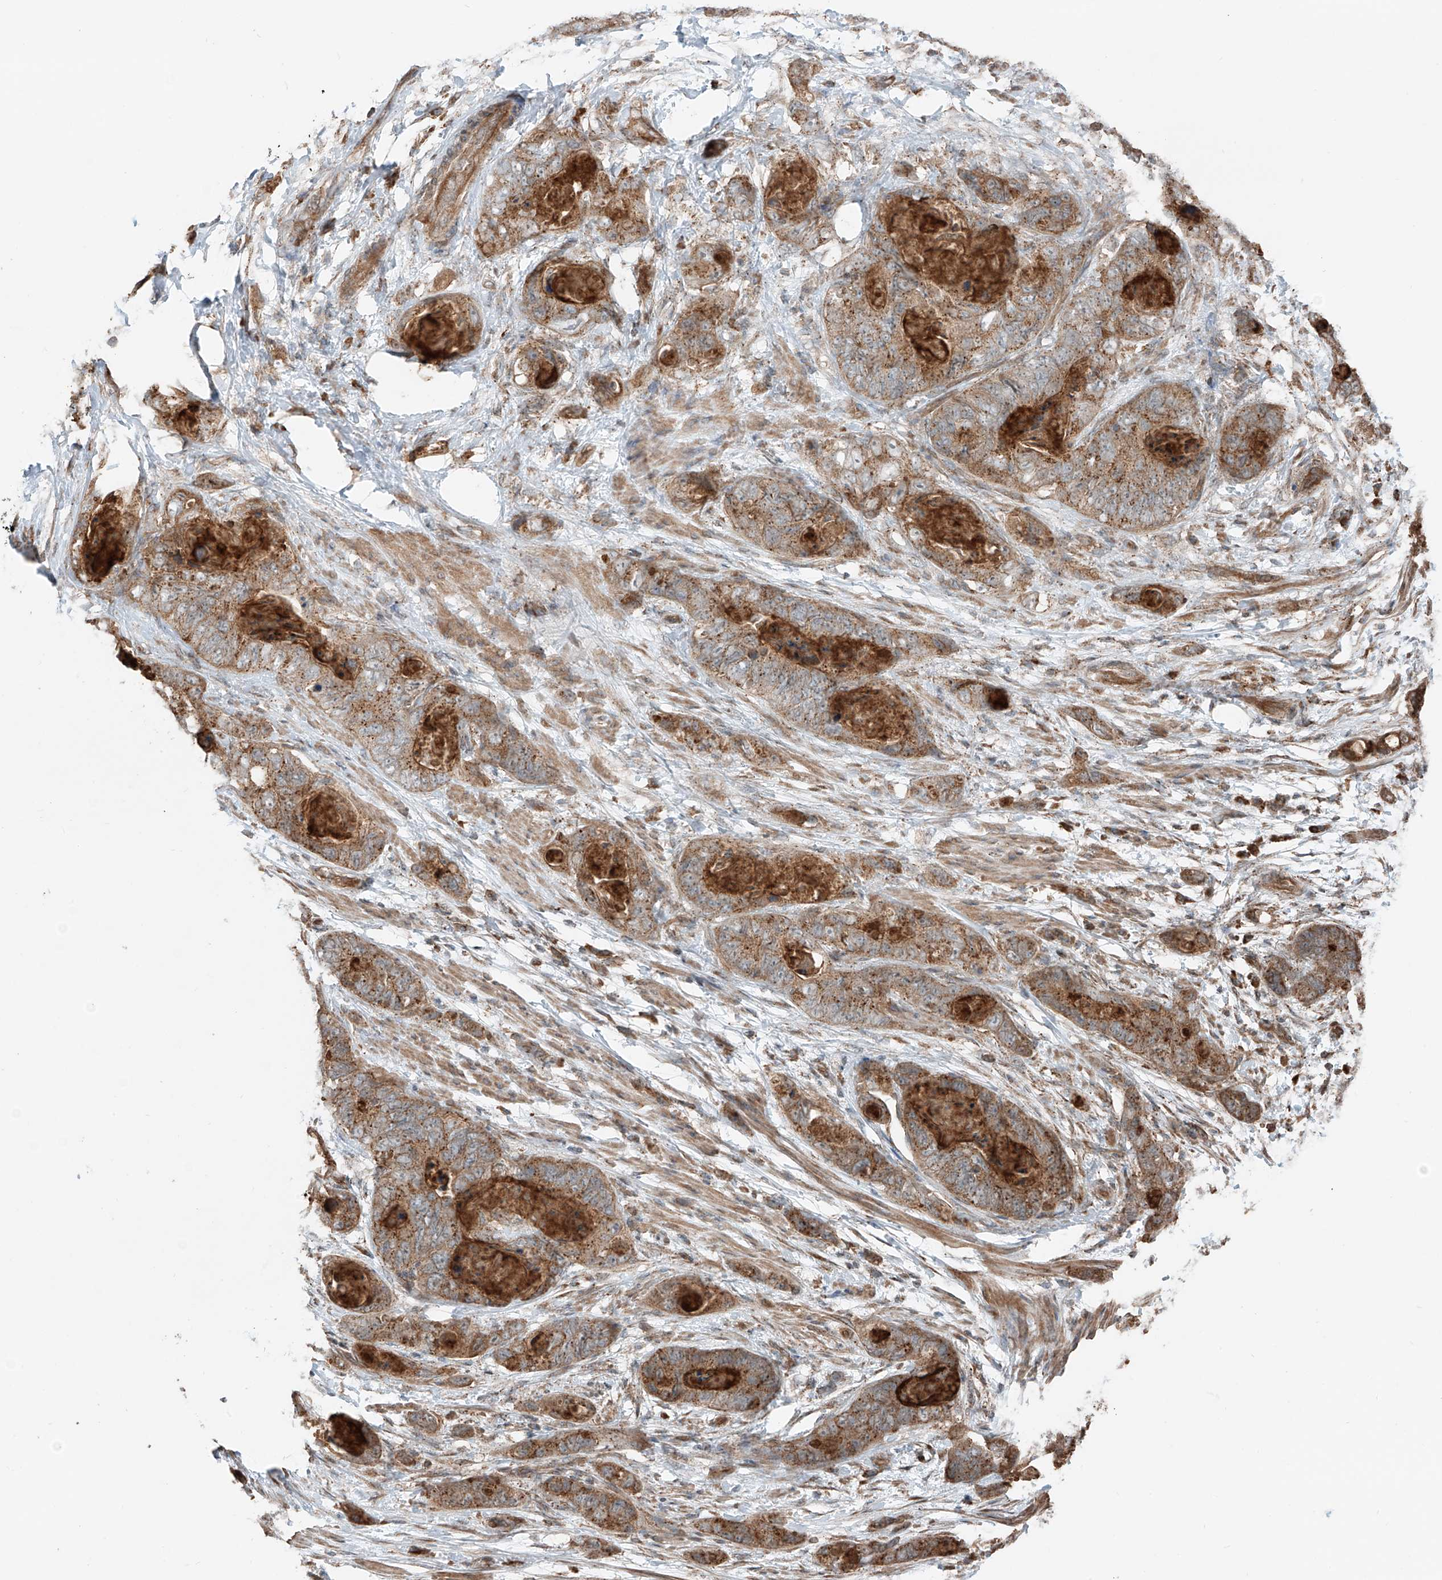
{"staining": {"intensity": "moderate", "quantity": ">75%", "location": "cytoplasmic/membranous"}, "tissue": "stomach cancer", "cell_type": "Tumor cells", "image_type": "cancer", "snomed": [{"axis": "morphology", "description": "Adenocarcinoma, NOS"}, {"axis": "topography", "description": "Stomach"}], "caption": "Immunohistochemistry (IHC) micrograph of neoplastic tissue: human stomach cancer (adenocarcinoma) stained using immunohistochemistry reveals medium levels of moderate protein expression localized specifically in the cytoplasmic/membranous of tumor cells, appearing as a cytoplasmic/membranous brown color.", "gene": "CEP162", "patient": {"sex": "female", "age": 89}}